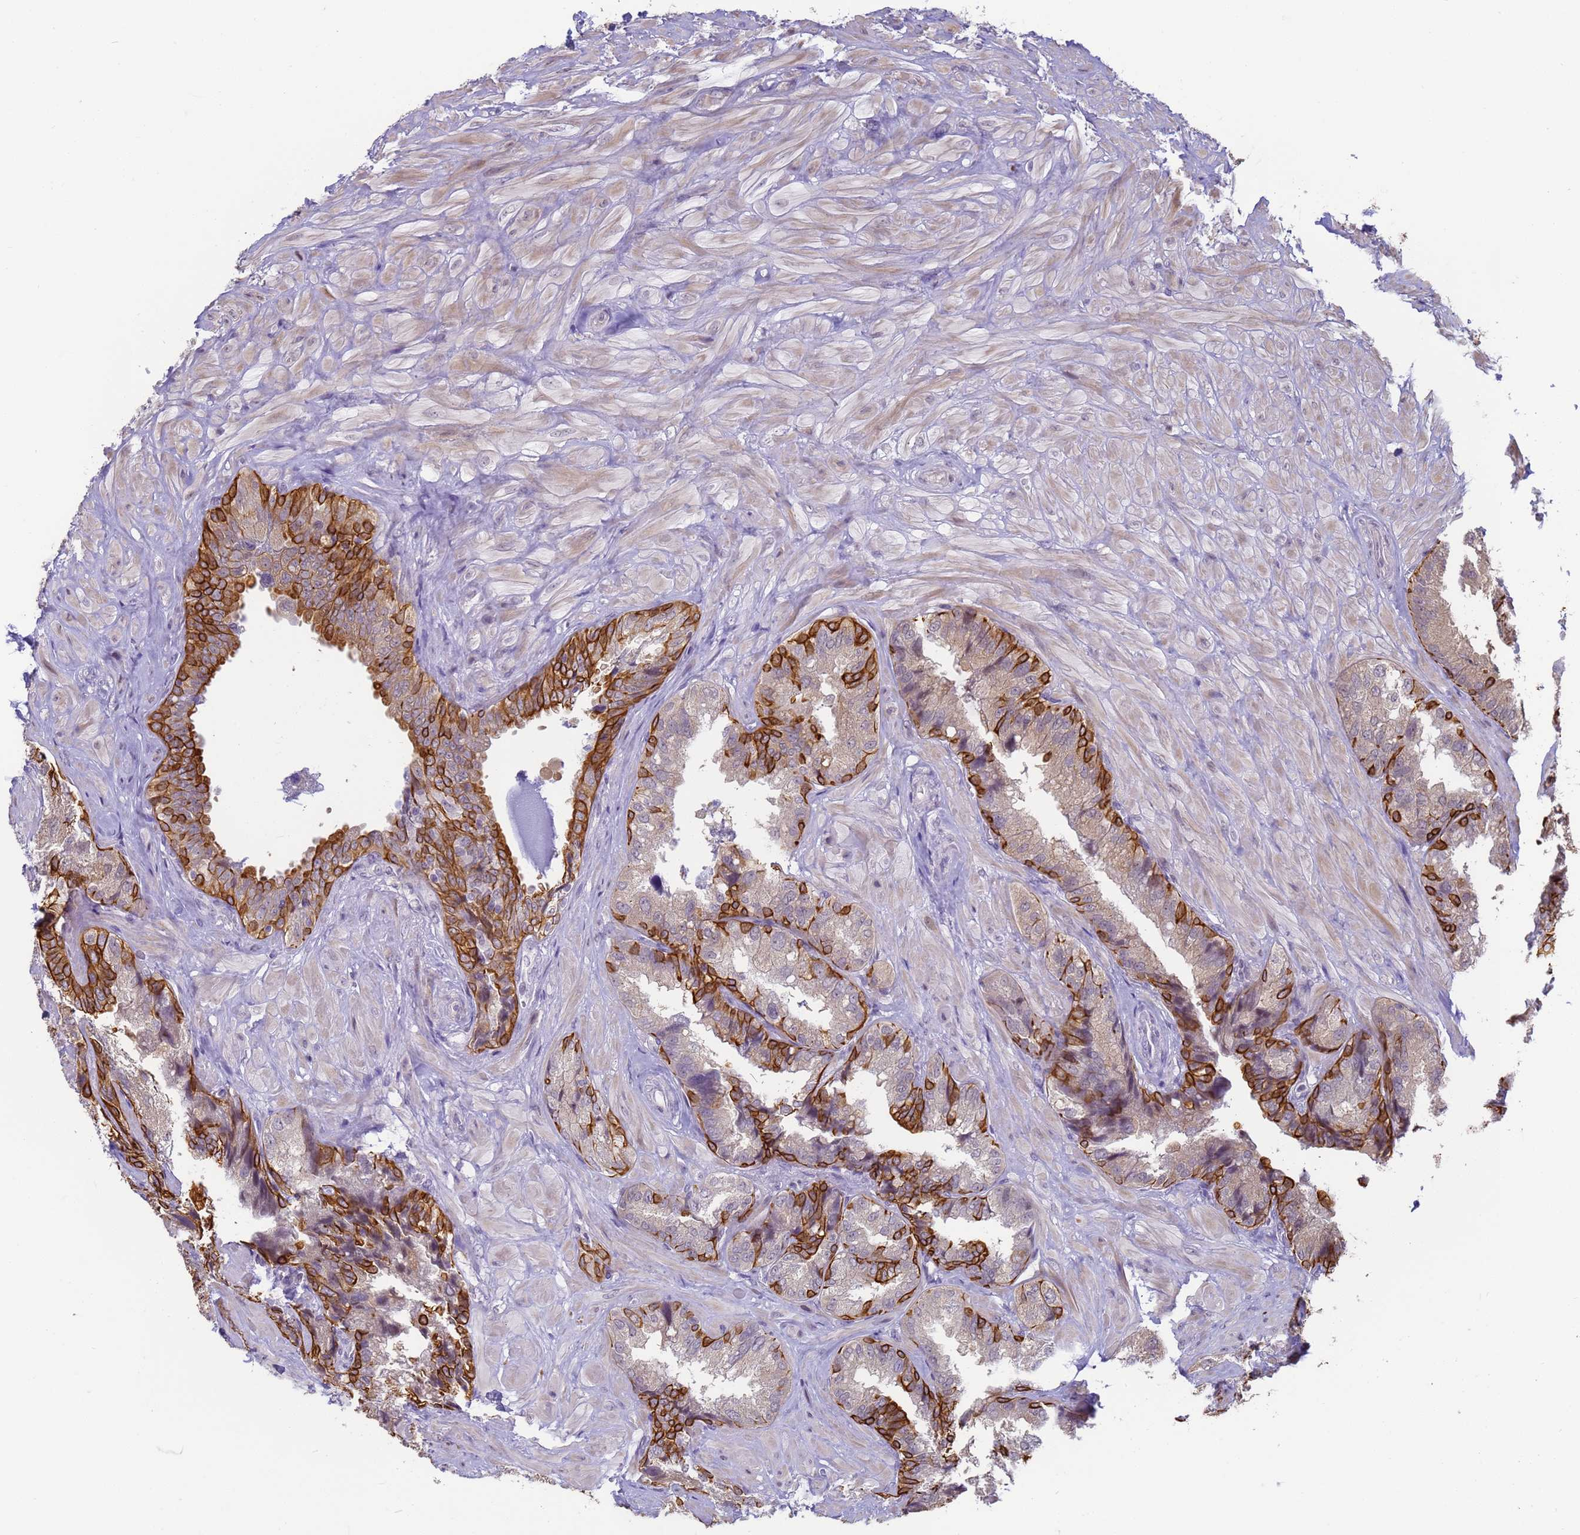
{"staining": {"intensity": "strong", "quantity": "25%-75%", "location": "cytoplasmic/membranous"}, "tissue": "seminal vesicle", "cell_type": "Glandular cells", "image_type": "normal", "snomed": [{"axis": "morphology", "description": "Normal tissue, NOS"}, {"axis": "topography", "description": "Prostate and seminal vesicle, NOS"}, {"axis": "topography", "description": "Prostate"}, {"axis": "topography", "description": "Seminal veicle"}], "caption": "The image displays immunohistochemical staining of benign seminal vesicle. There is strong cytoplasmic/membranous expression is seen in approximately 25%-75% of glandular cells. Using DAB (3,3'-diaminobenzidine) (brown) and hematoxylin (blue) stains, captured at high magnification using brightfield microscopy.", "gene": "VWA3A", "patient": {"sex": "male", "age": 67}}